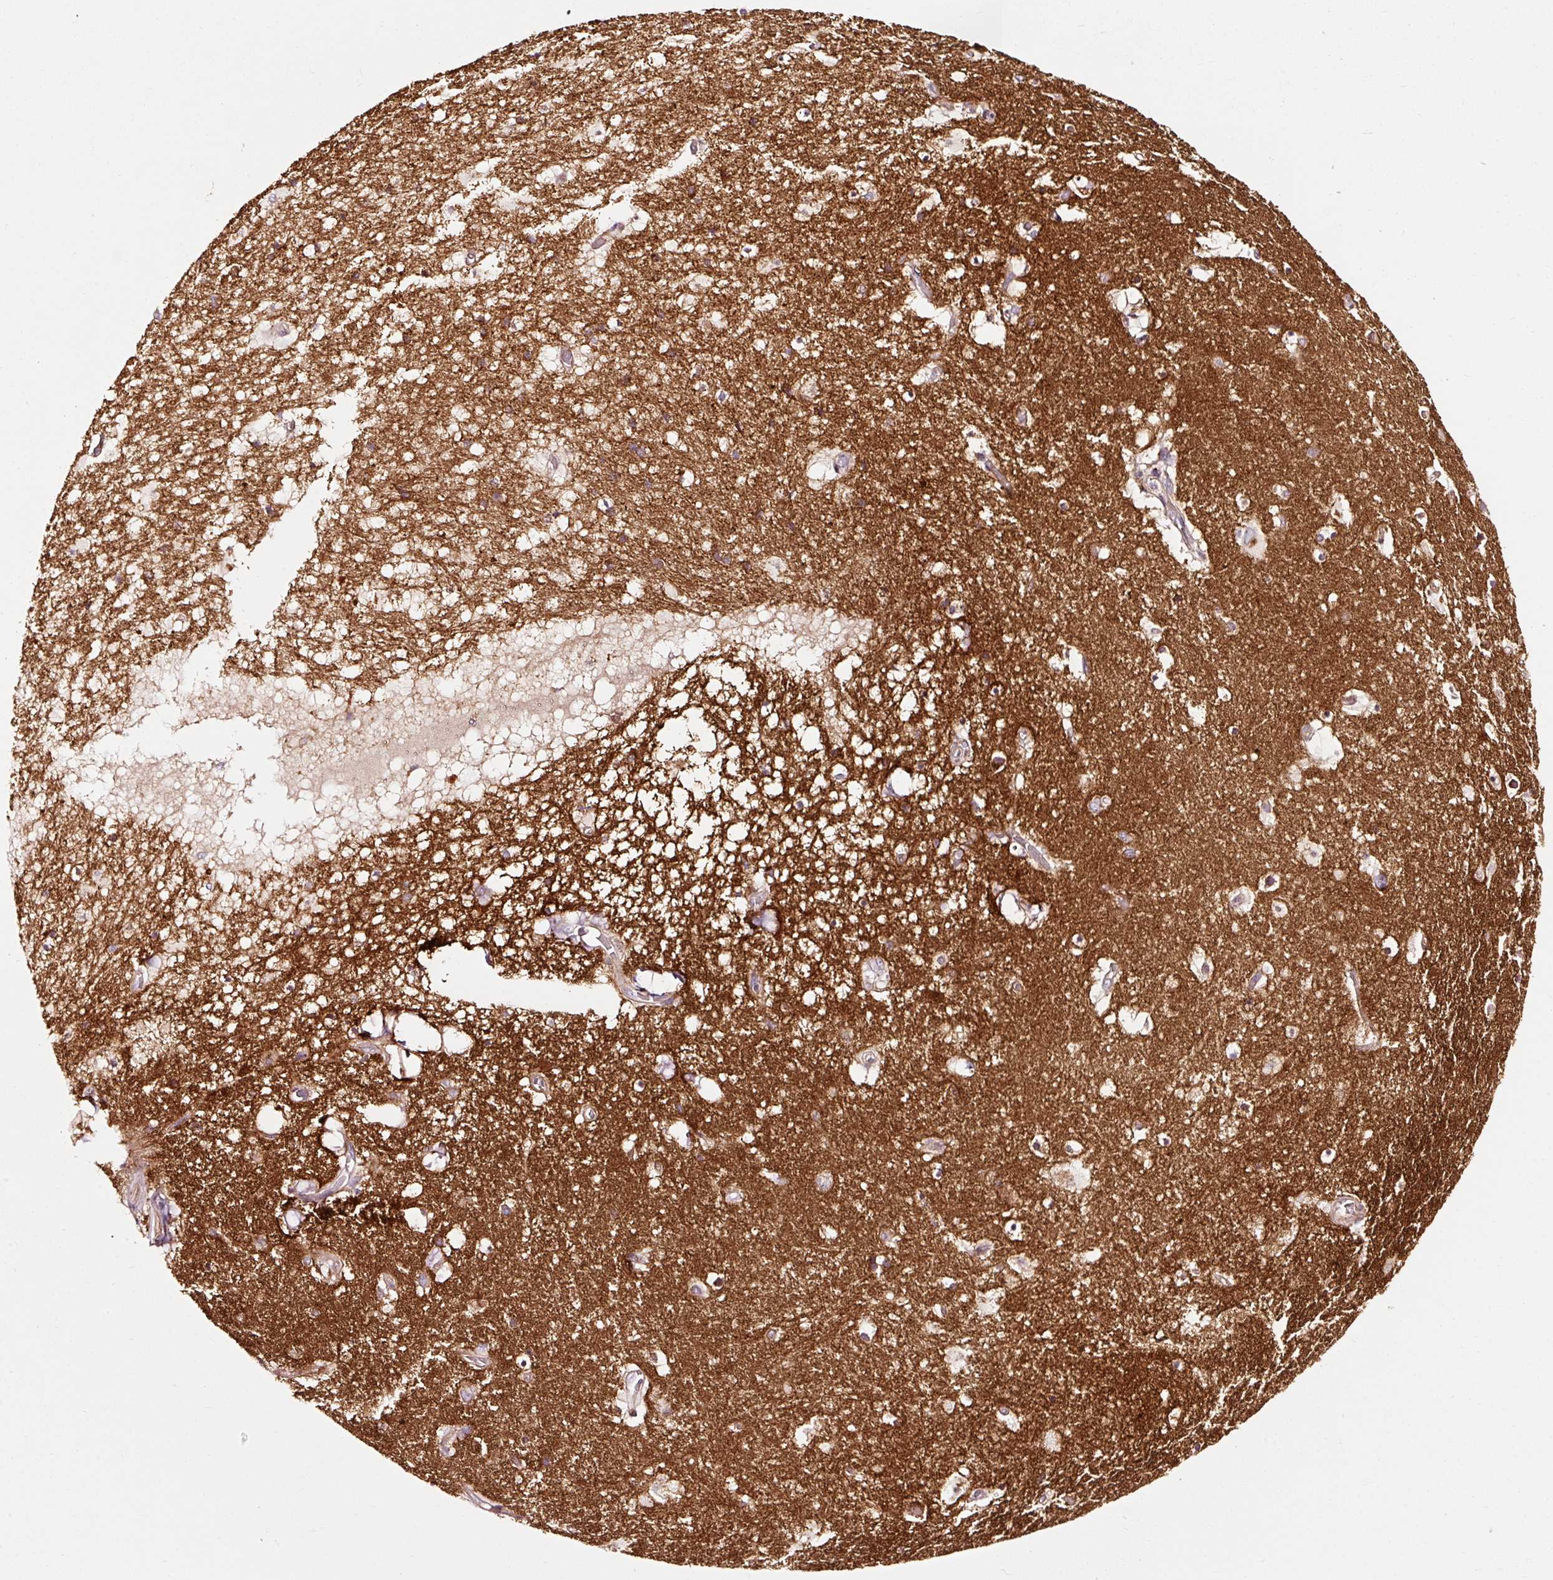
{"staining": {"intensity": "negative", "quantity": "none", "location": "none"}, "tissue": "hippocampus", "cell_type": "Glial cells", "image_type": "normal", "snomed": [{"axis": "morphology", "description": "Normal tissue, NOS"}, {"axis": "topography", "description": "Hippocampus"}], "caption": "Immunohistochemistry (IHC) of normal hippocampus exhibits no expression in glial cells.", "gene": "NAPA", "patient": {"sex": "female", "age": 52}}